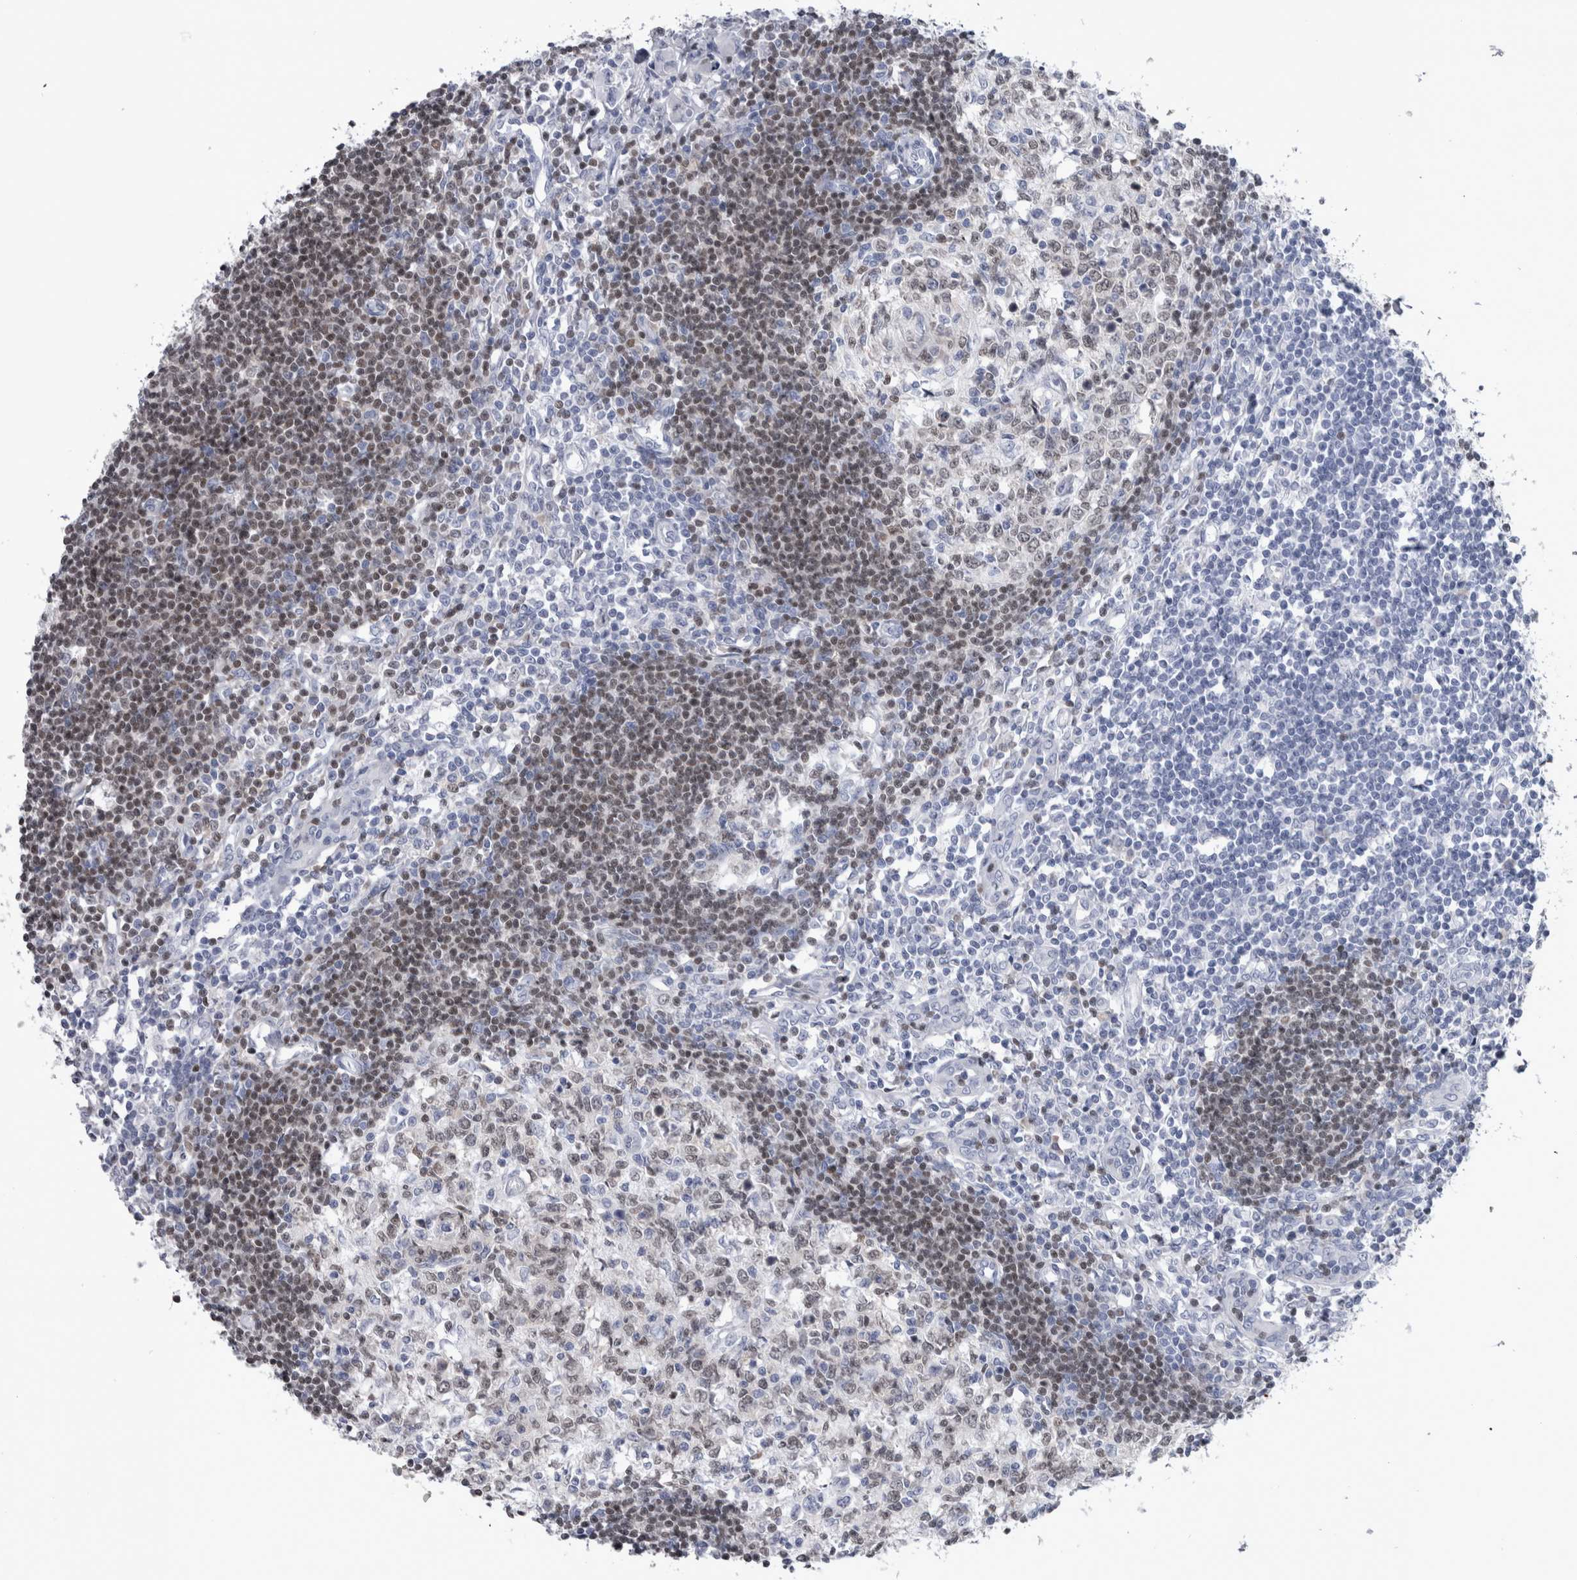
{"staining": {"intensity": "weak", "quantity": "25%-75%", "location": "nuclear"}, "tissue": "lymph node", "cell_type": "Germinal center cells", "image_type": "normal", "snomed": [{"axis": "morphology", "description": "Normal tissue, NOS"}, {"axis": "morphology", "description": "Malignant melanoma, Metastatic site"}, {"axis": "topography", "description": "Lymph node"}], "caption": "Germinal center cells display weak nuclear staining in approximately 25%-75% of cells in benign lymph node.", "gene": "PAX5", "patient": {"sex": "male", "age": 41}}